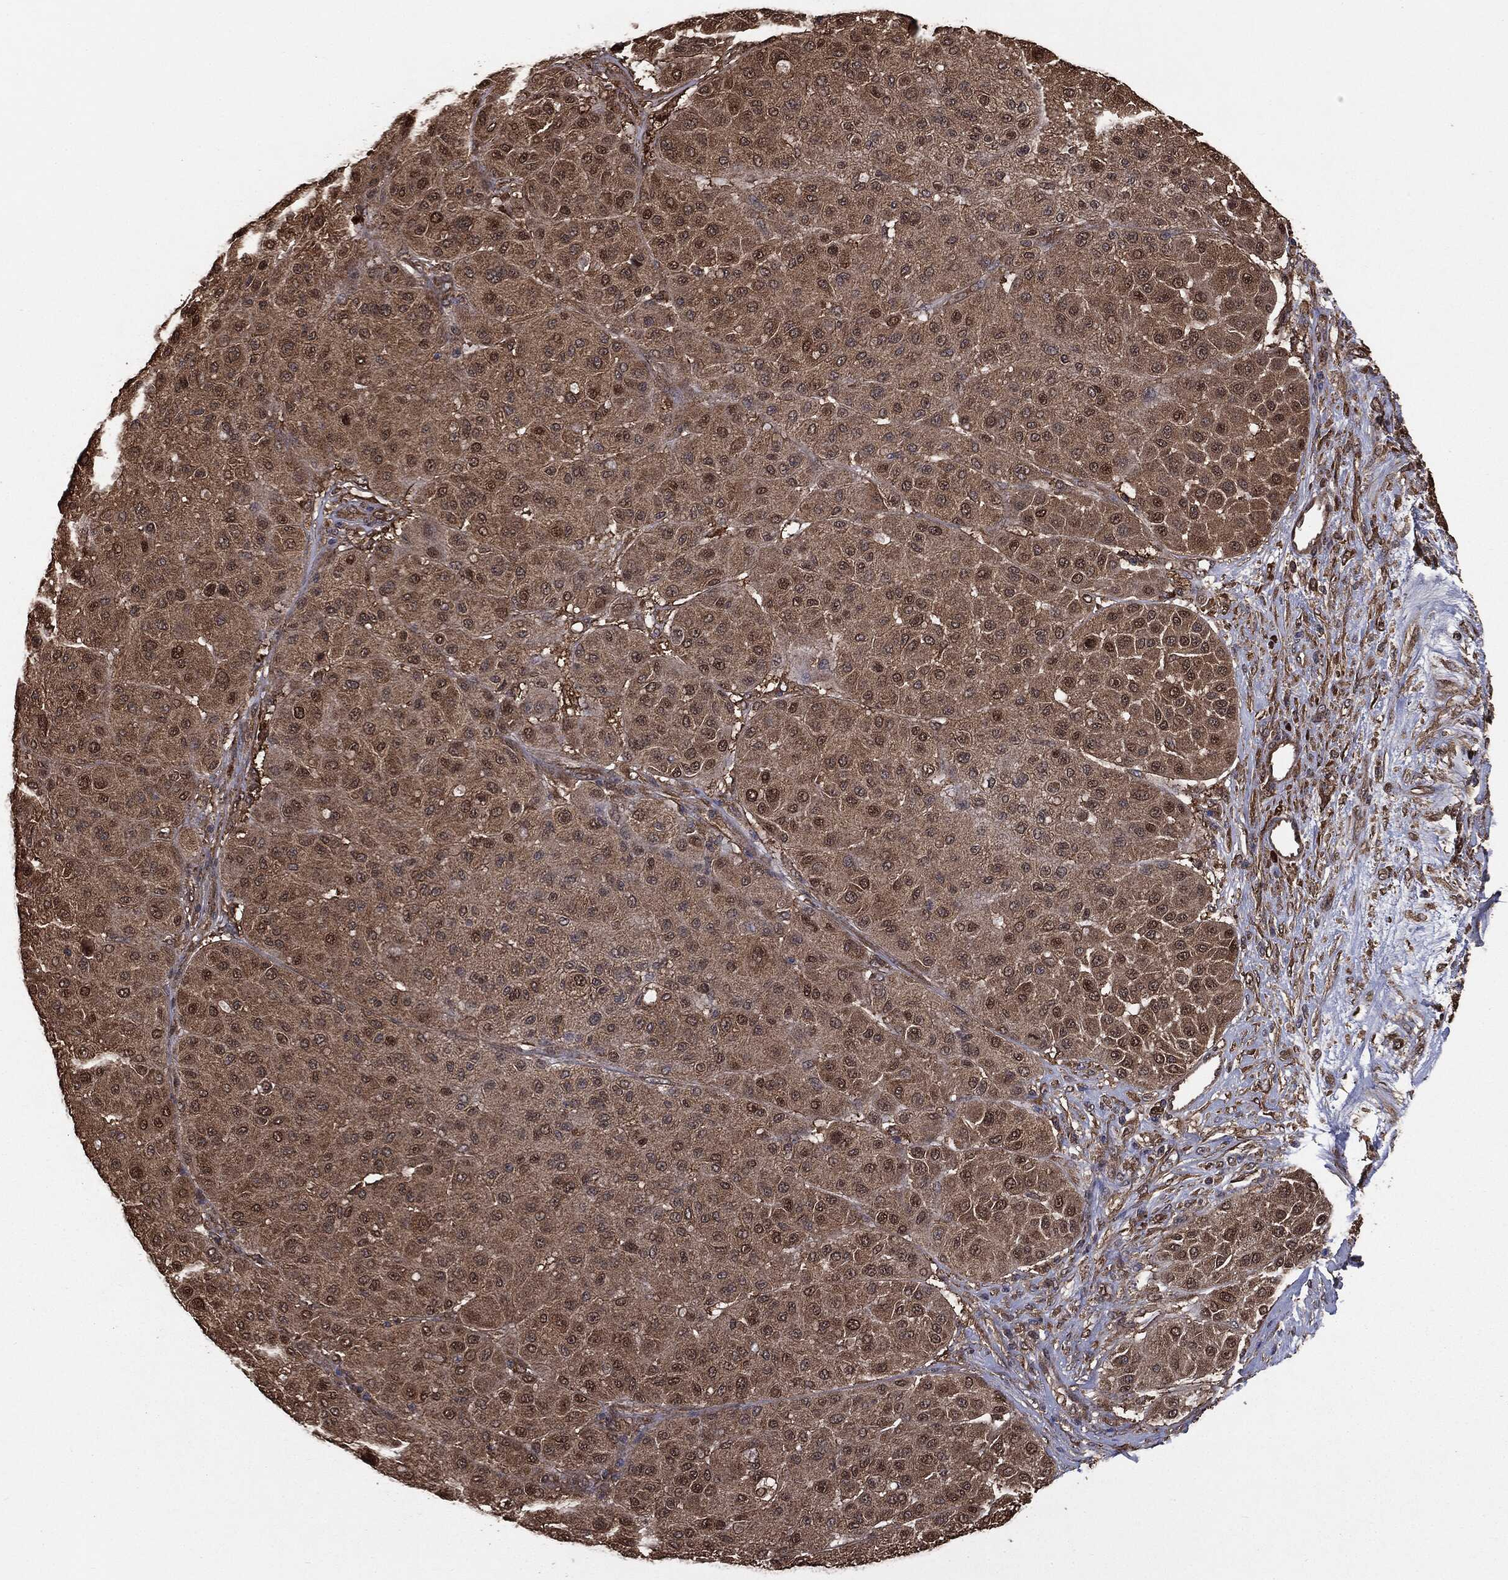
{"staining": {"intensity": "moderate", "quantity": ">75%", "location": "cytoplasmic/membranous,nuclear"}, "tissue": "melanoma", "cell_type": "Tumor cells", "image_type": "cancer", "snomed": [{"axis": "morphology", "description": "Malignant melanoma, Metastatic site"}, {"axis": "topography", "description": "Smooth muscle"}], "caption": "Melanoma stained for a protein (brown) shows moderate cytoplasmic/membranous and nuclear positive positivity in approximately >75% of tumor cells.", "gene": "NME1", "patient": {"sex": "male", "age": 41}}